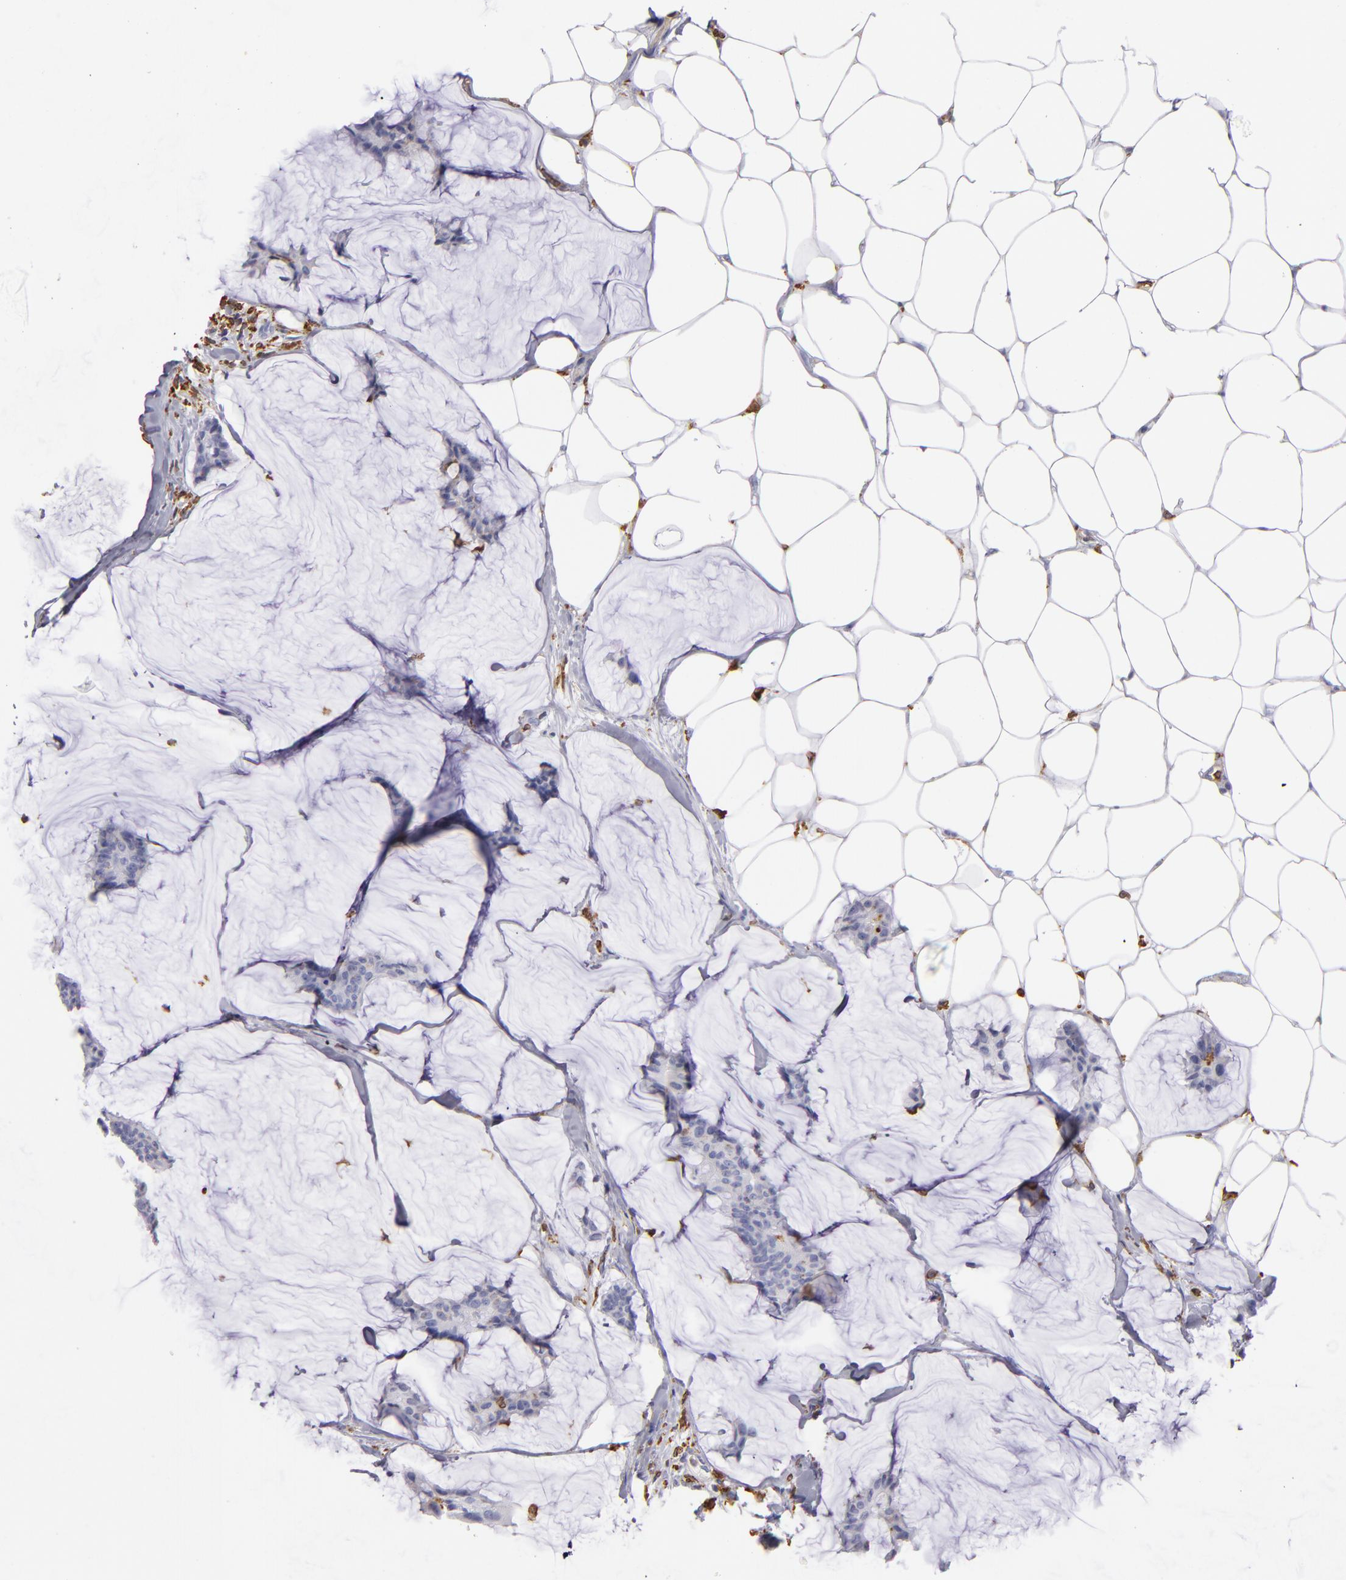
{"staining": {"intensity": "negative", "quantity": "none", "location": "none"}, "tissue": "breast cancer", "cell_type": "Tumor cells", "image_type": "cancer", "snomed": [{"axis": "morphology", "description": "Duct carcinoma"}, {"axis": "topography", "description": "Breast"}], "caption": "This is an IHC photomicrograph of intraductal carcinoma (breast). There is no staining in tumor cells.", "gene": "CD74", "patient": {"sex": "female", "age": 93}}